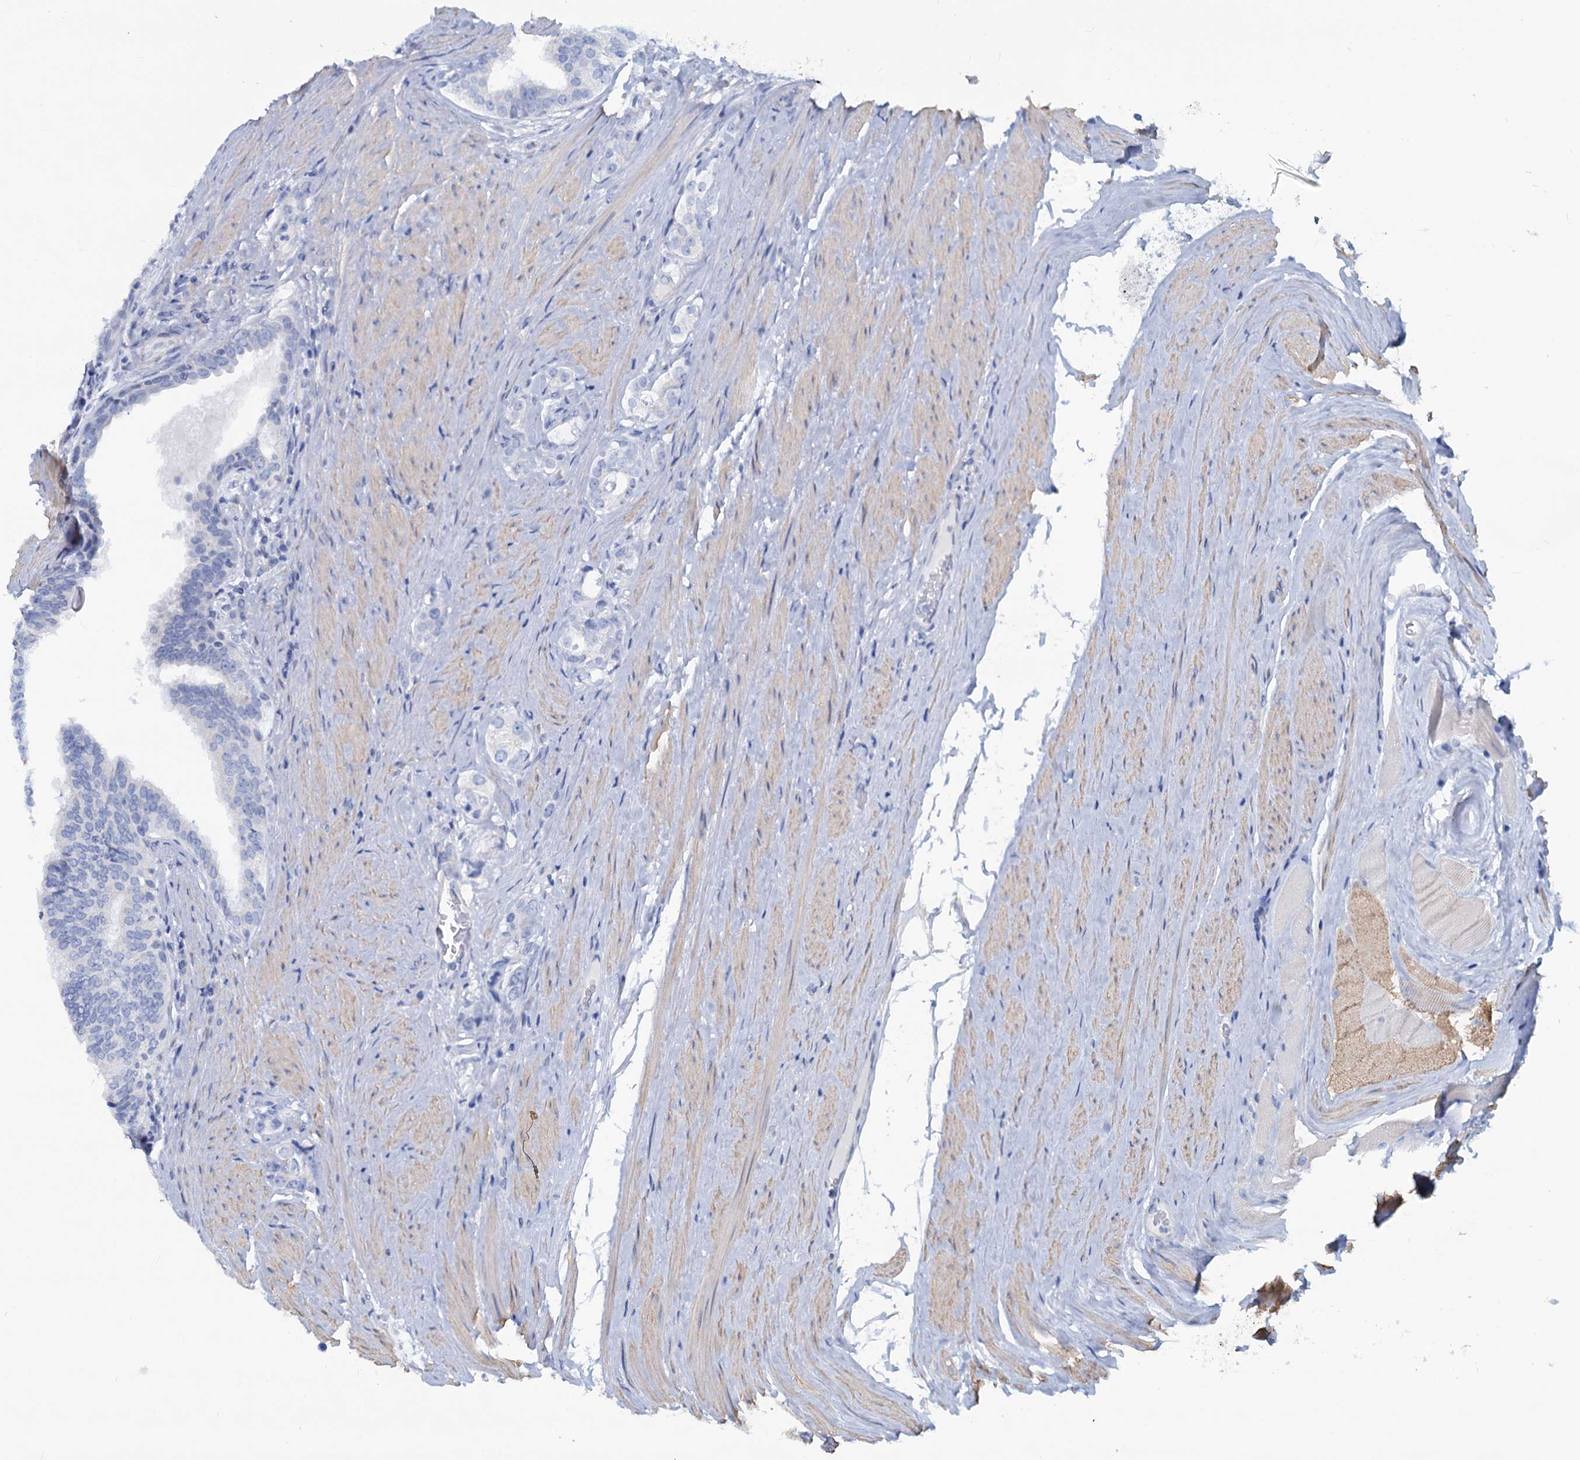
{"staining": {"intensity": "negative", "quantity": "none", "location": "none"}, "tissue": "prostate cancer", "cell_type": "Tumor cells", "image_type": "cancer", "snomed": [{"axis": "morphology", "description": "Adenocarcinoma, High grade"}, {"axis": "topography", "description": "Prostate"}], "caption": "IHC photomicrograph of neoplastic tissue: human high-grade adenocarcinoma (prostate) stained with DAB (3,3'-diaminobenzidine) exhibits no significant protein expression in tumor cells.", "gene": "SLC1A3", "patient": {"sex": "male", "age": 63}}